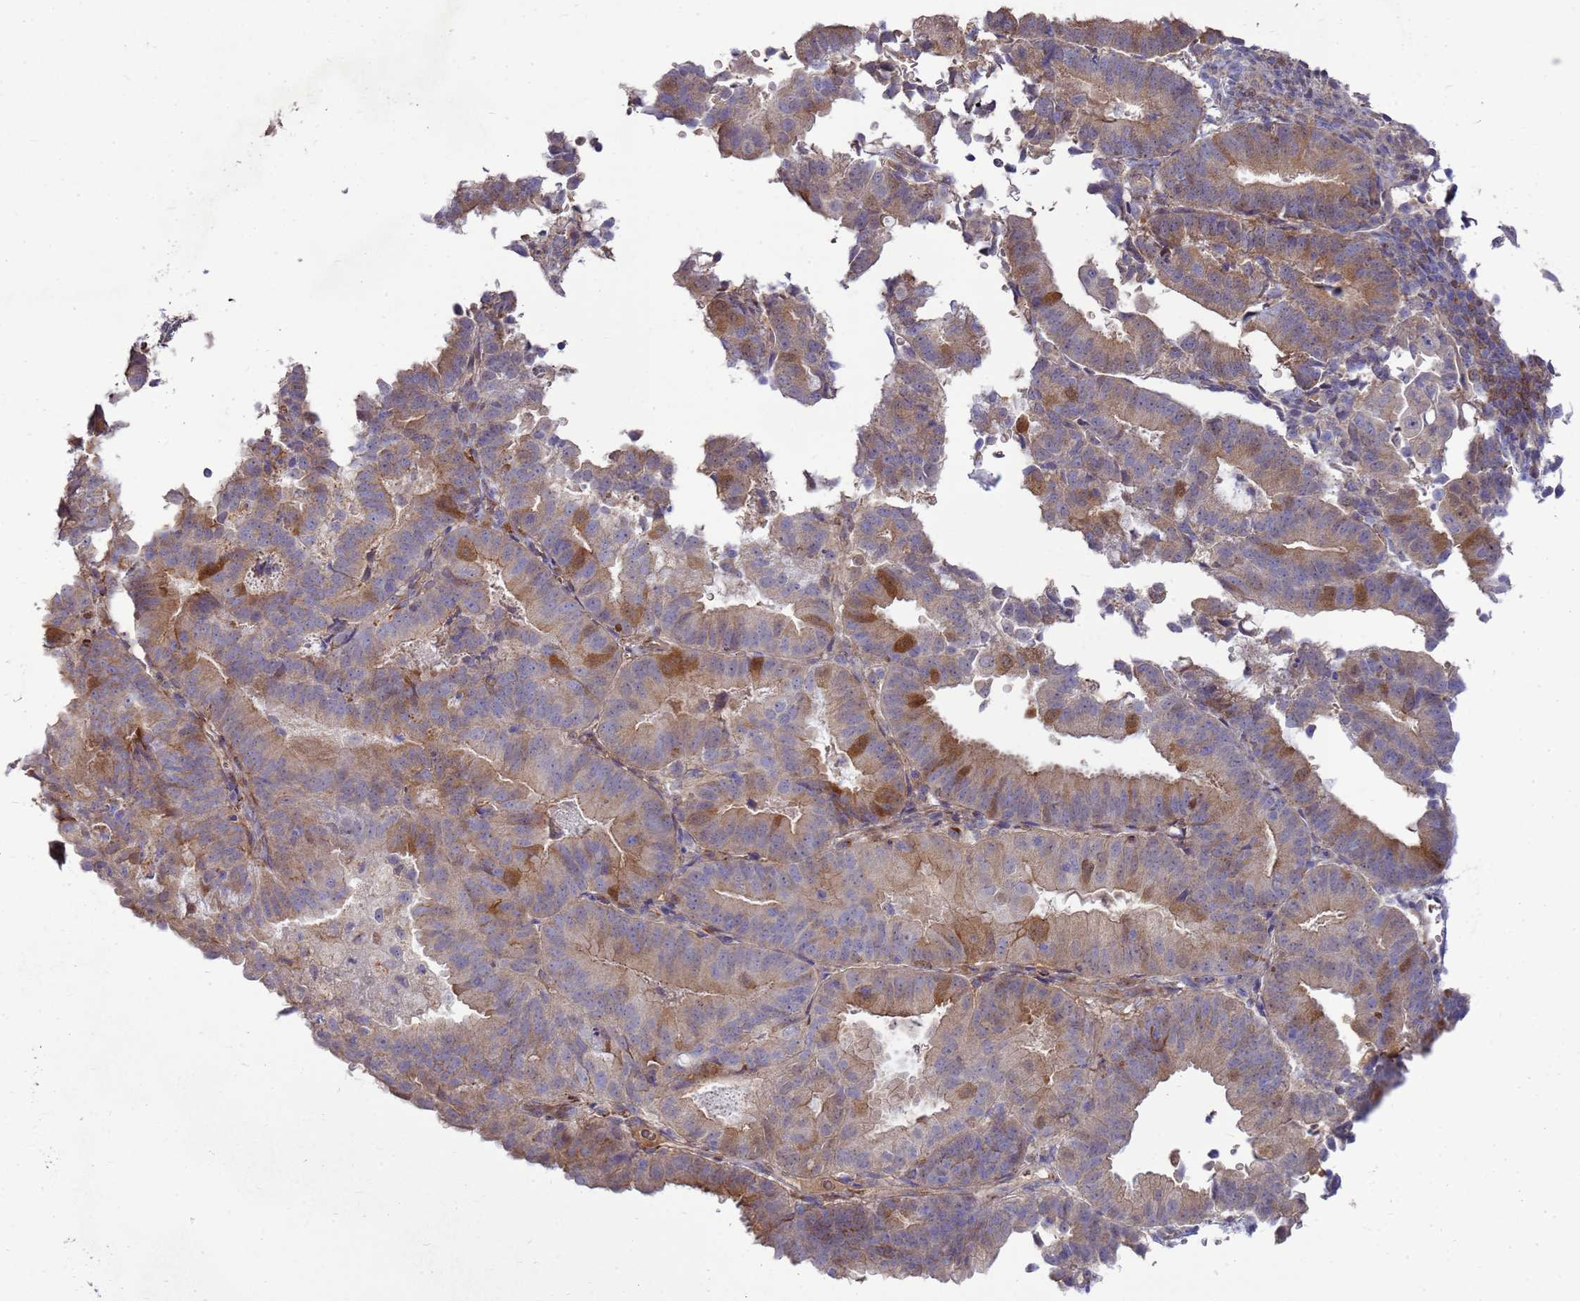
{"staining": {"intensity": "strong", "quantity": "<25%", "location": "cytoplasmic/membranous,nuclear"}, "tissue": "endometrial cancer", "cell_type": "Tumor cells", "image_type": "cancer", "snomed": [{"axis": "morphology", "description": "Adenocarcinoma, NOS"}, {"axis": "topography", "description": "Endometrium"}], "caption": "The immunohistochemical stain shows strong cytoplasmic/membranous and nuclear expression in tumor cells of endometrial cancer tissue. The protein of interest is stained brown, and the nuclei are stained in blue (DAB (3,3'-diaminobenzidine) IHC with brightfield microscopy, high magnification).", "gene": "EIF4EBP3", "patient": {"sex": "female", "age": 70}}